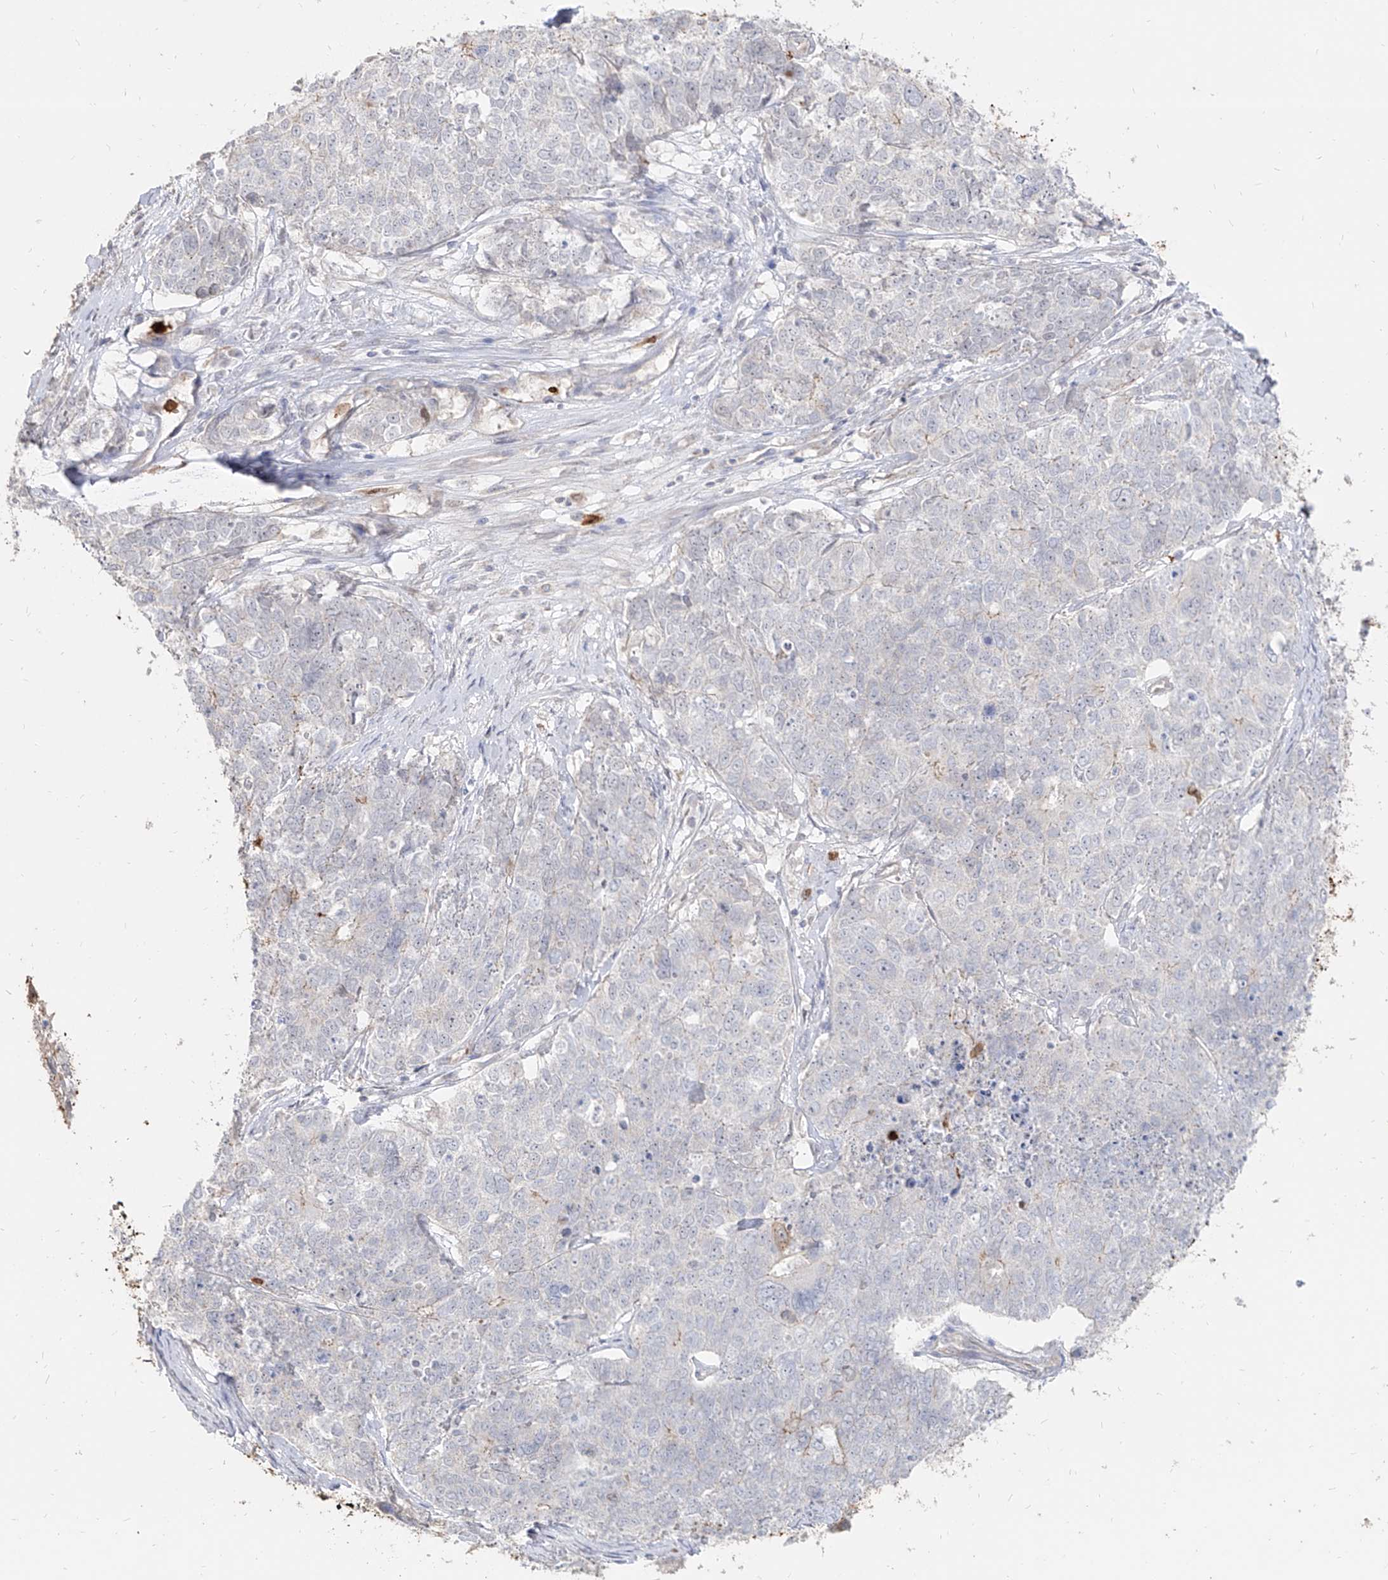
{"staining": {"intensity": "negative", "quantity": "none", "location": "none"}, "tissue": "cervical cancer", "cell_type": "Tumor cells", "image_type": "cancer", "snomed": [{"axis": "morphology", "description": "Squamous cell carcinoma, NOS"}, {"axis": "topography", "description": "Cervix"}], "caption": "This is an immunohistochemistry micrograph of cervical squamous cell carcinoma. There is no positivity in tumor cells.", "gene": "ZNF227", "patient": {"sex": "female", "age": 63}}